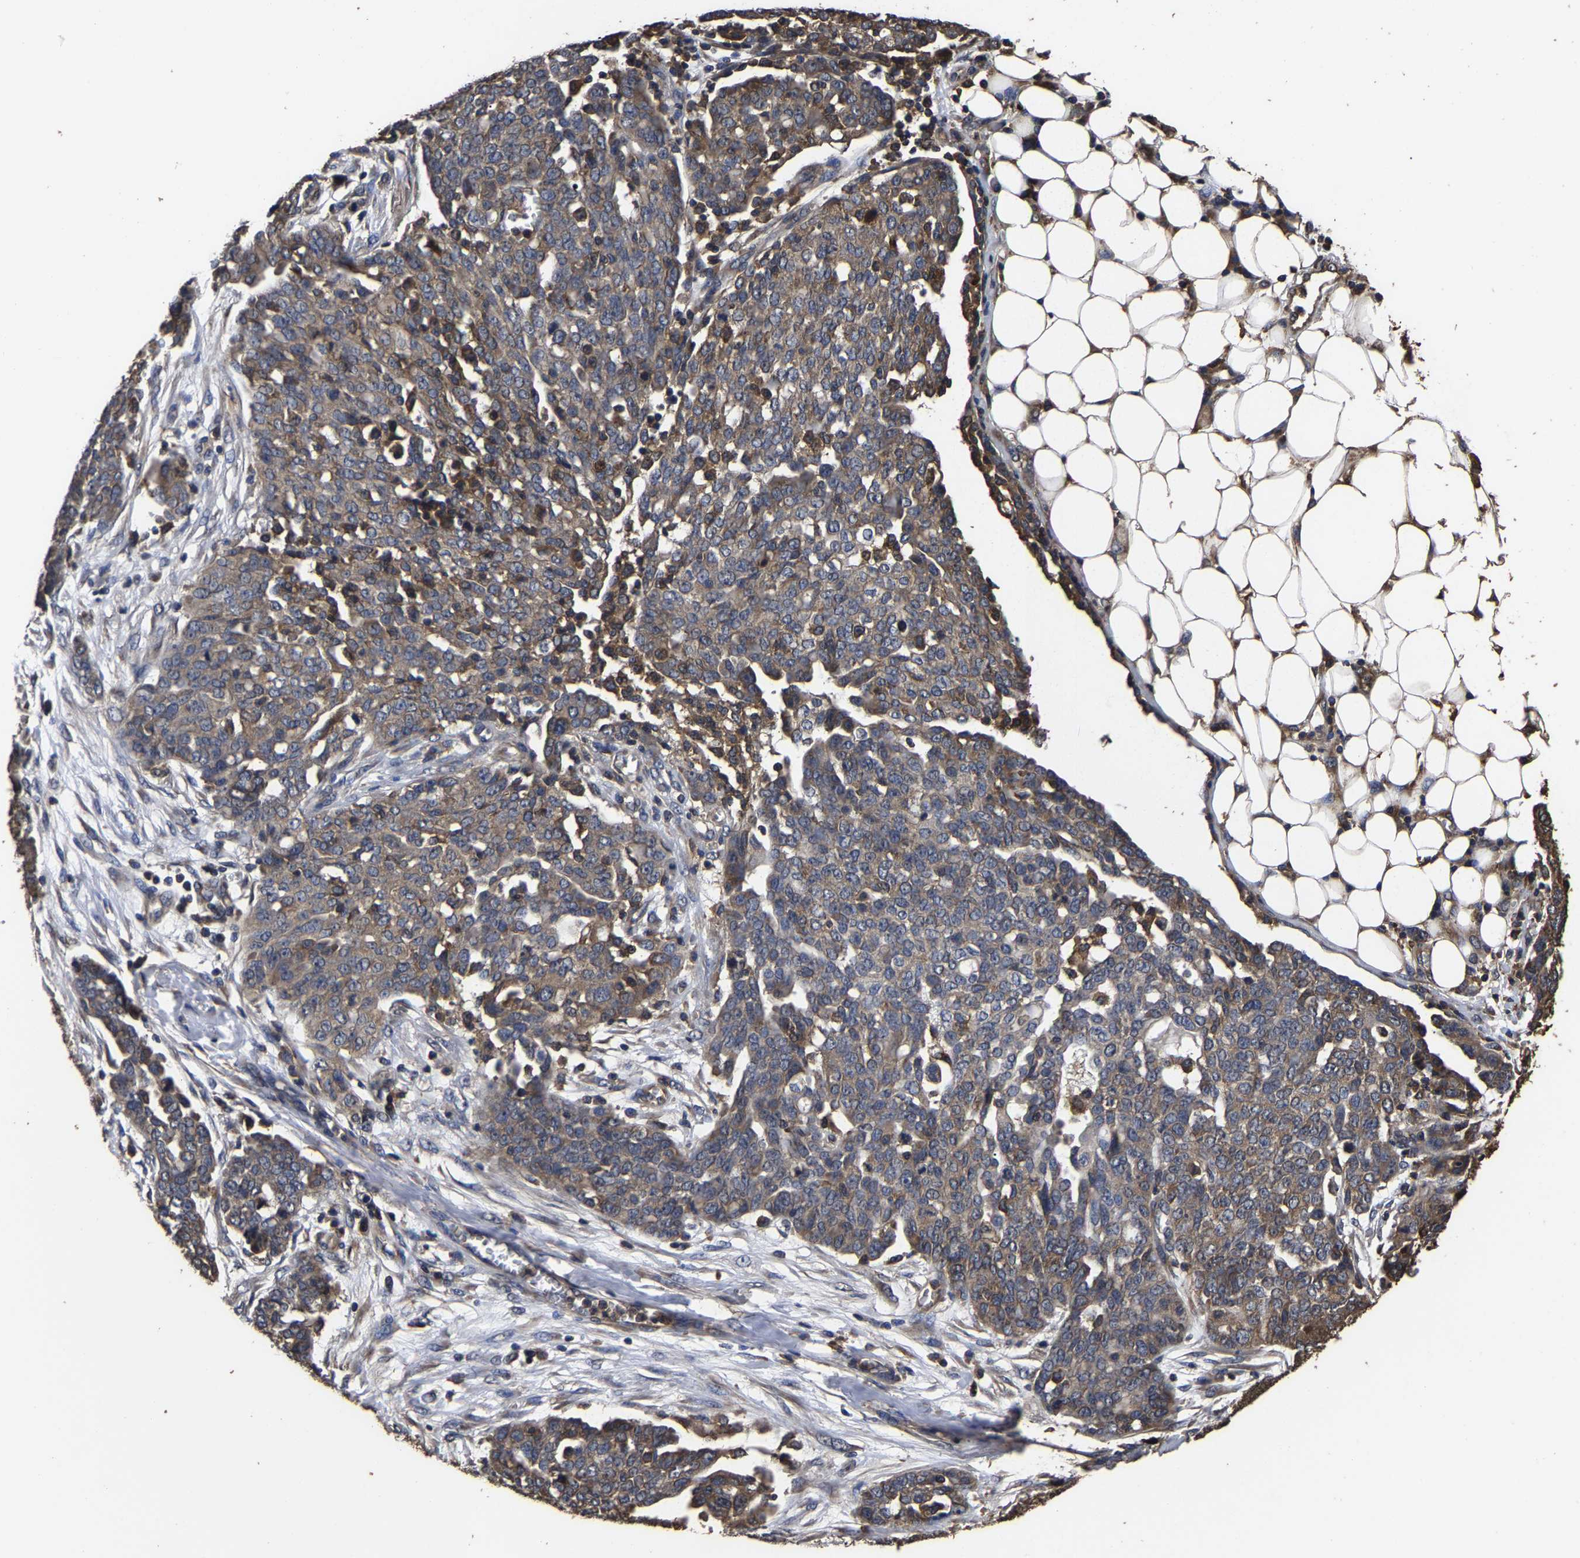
{"staining": {"intensity": "moderate", "quantity": ">75%", "location": "cytoplasmic/membranous"}, "tissue": "ovarian cancer", "cell_type": "Tumor cells", "image_type": "cancer", "snomed": [{"axis": "morphology", "description": "Cystadenocarcinoma, serous, NOS"}, {"axis": "topography", "description": "Soft tissue"}, {"axis": "topography", "description": "Ovary"}], "caption": "There is medium levels of moderate cytoplasmic/membranous staining in tumor cells of serous cystadenocarcinoma (ovarian), as demonstrated by immunohistochemical staining (brown color).", "gene": "ITCH", "patient": {"sex": "female", "age": 57}}